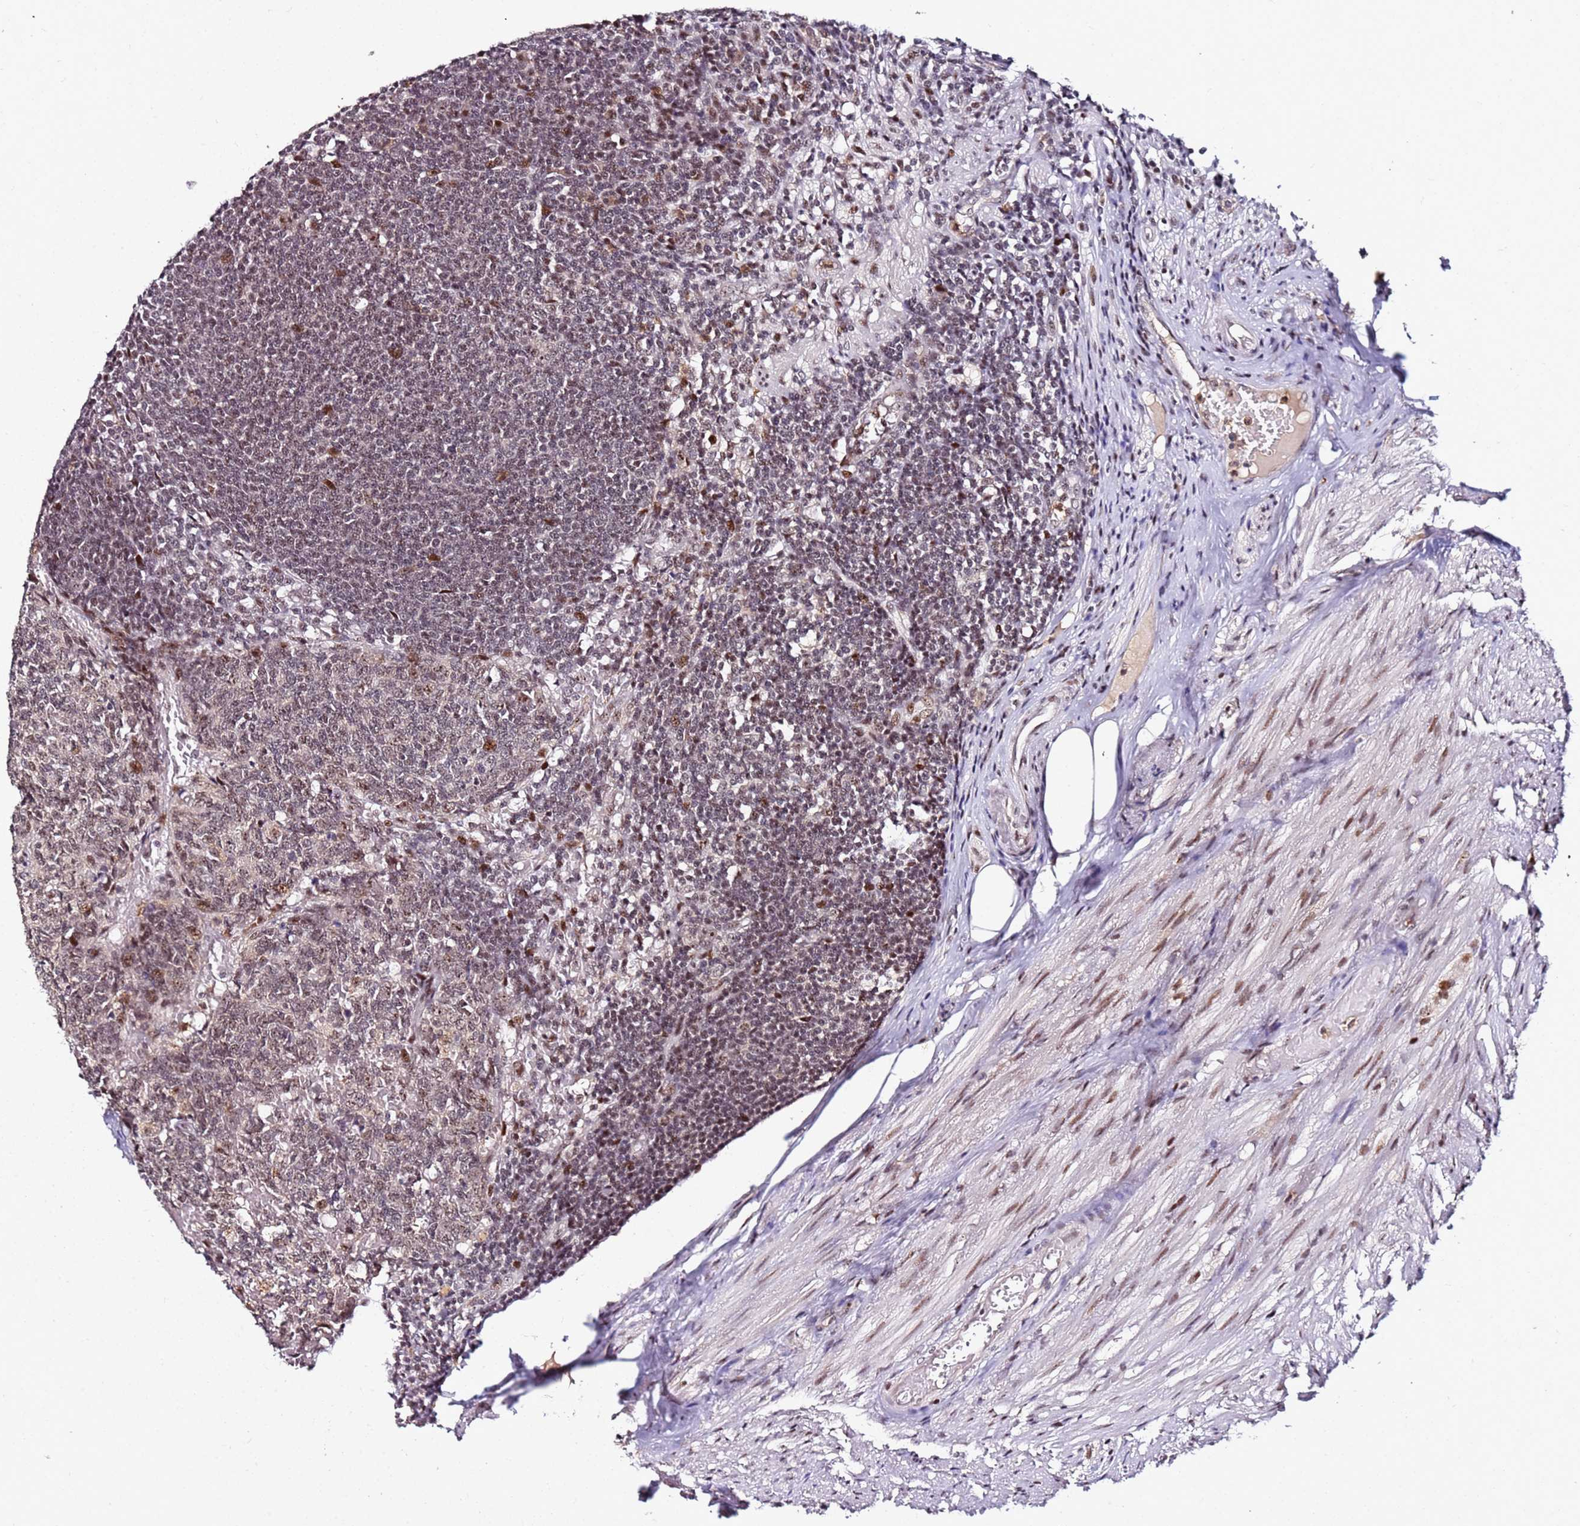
{"staining": {"intensity": "moderate", "quantity": ">75%", "location": "nuclear"}, "tissue": "appendix", "cell_type": "Glandular cells", "image_type": "normal", "snomed": [{"axis": "morphology", "description": "Normal tissue, NOS"}, {"axis": "topography", "description": "Appendix"}], "caption": "IHC of benign human appendix shows medium levels of moderate nuclear expression in about >75% of glandular cells. The protein is stained brown, and the nuclei are stained in blue (DAB IHC with brightfield microscopy, high magnification).", "gene": "FCF1", "patient": {"sex": "male", "age": 83}}